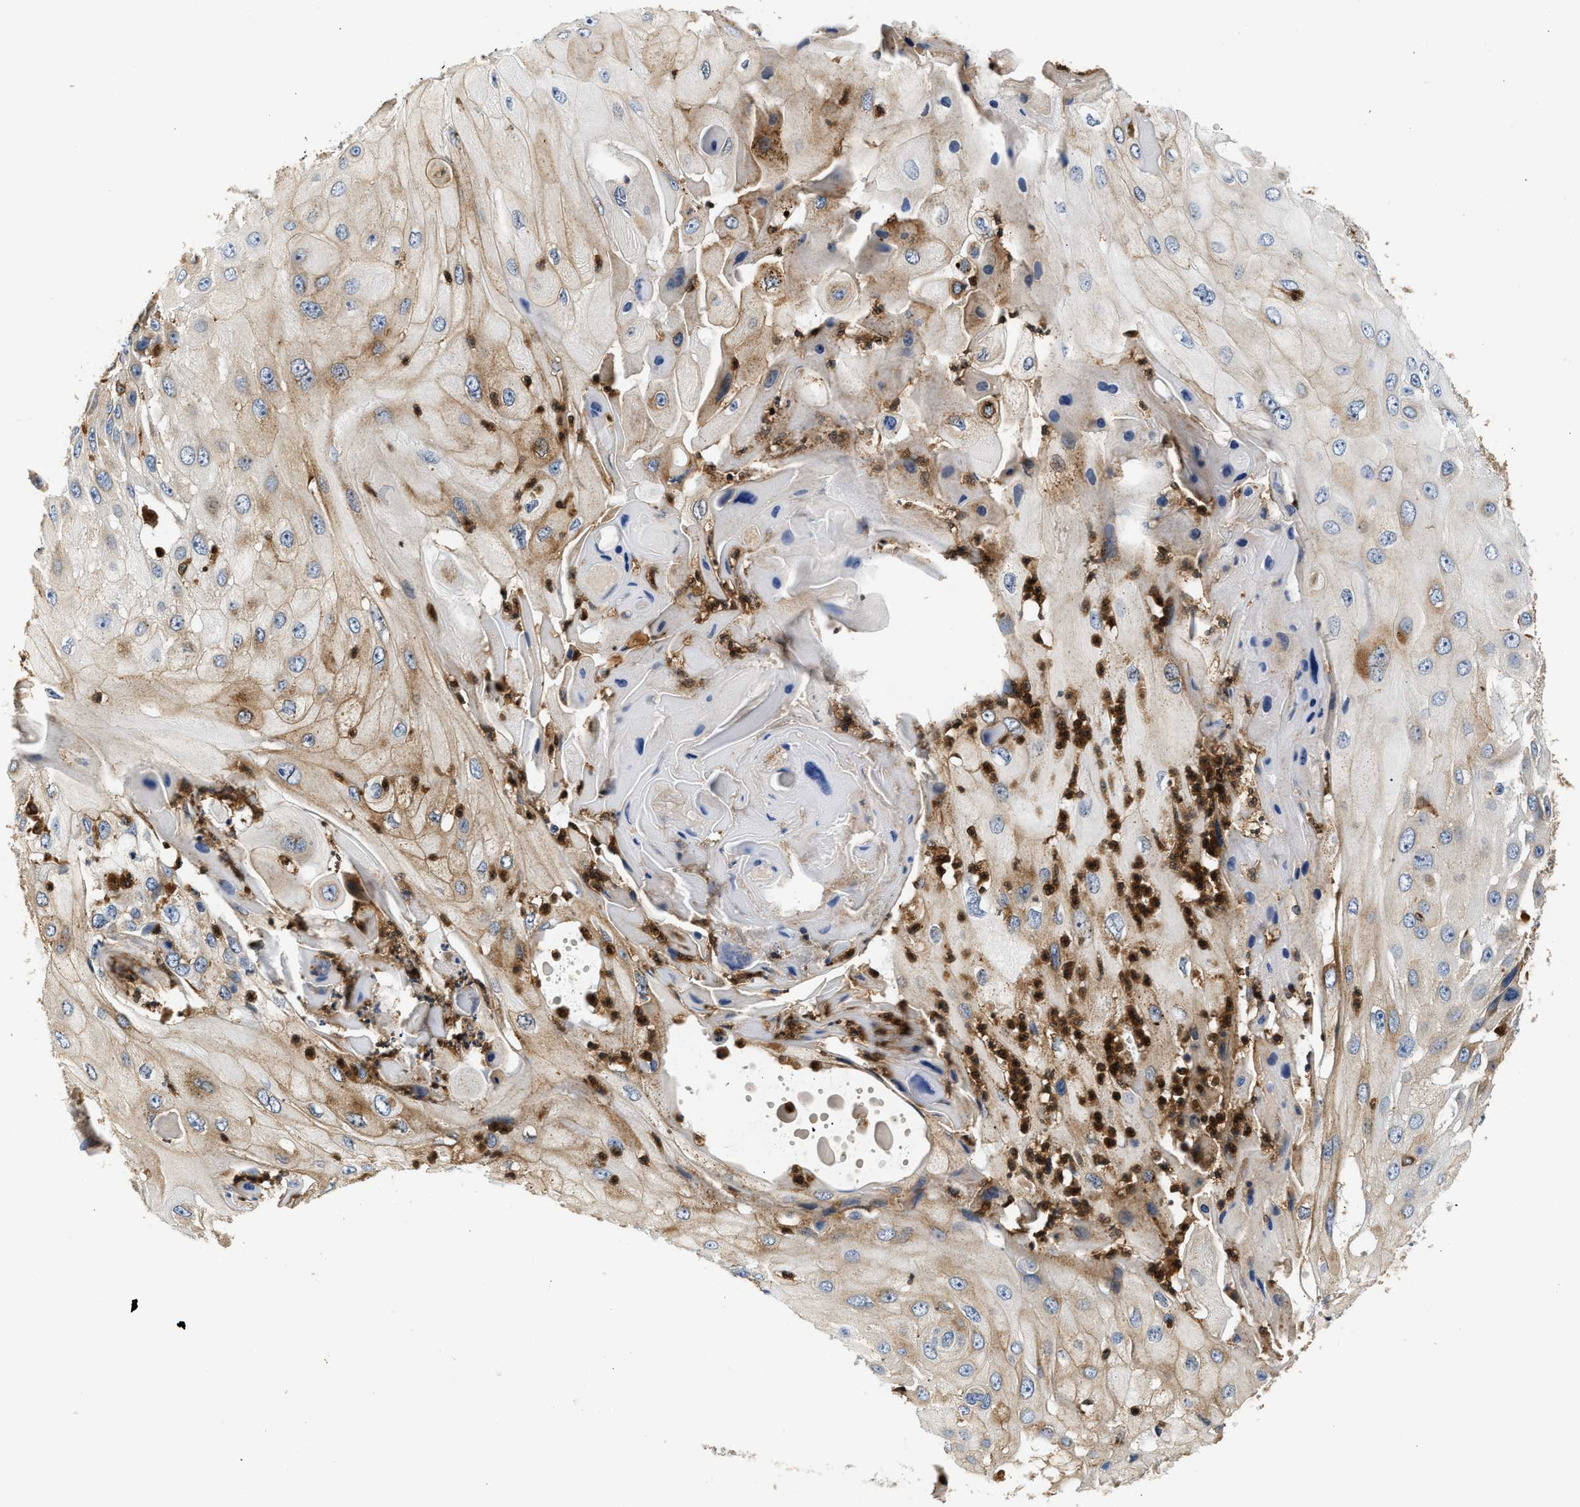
{"staining": {"intensity": "moderate", "quantity": ">75%", "location": "cytoplasmic/membranous"}, "tissue": "skin cancer", "cell_type": "Tumor cells", "image_type": "cancer", "snomed": [{"axis": "morphology", "description": "Squamous cell carcinoma, NOS"}, {"axis": "topography", "description": "Skin"}], "caption": "Immunohistochemical staining of skin cancer (squamous cell carcinoma) reveals moderate cytoplasmic/membranous protein staining in about >75% of tumor cells.", "gene": "RAB31", "patient": {"sex": "female", "age": 44}}